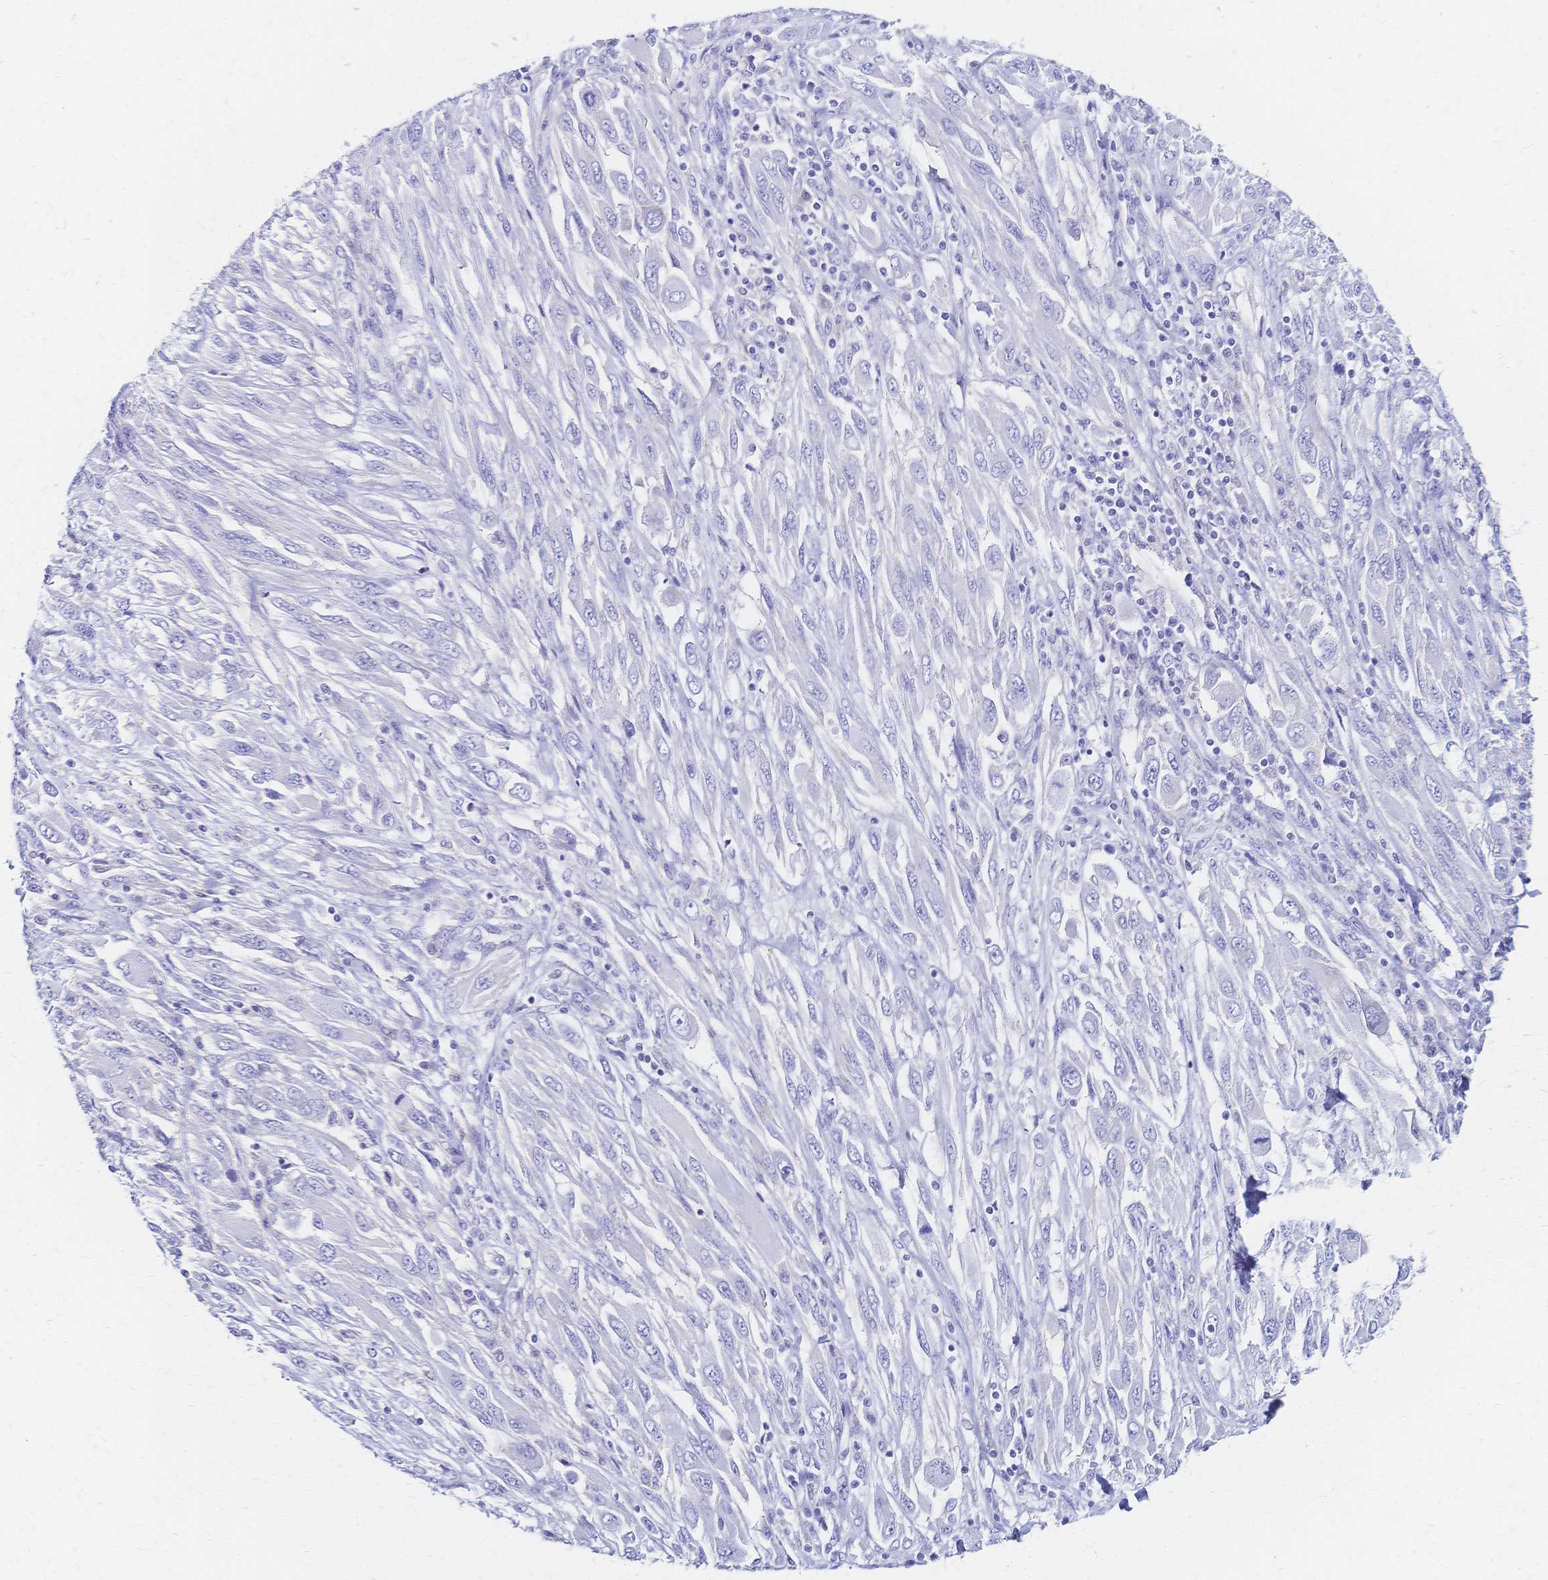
{"staining": {"intensity": "negative", "quantity": "none", "location": "none"}, "tissue": "melanoma", "cell_type": "Tumor cells", "image_type": "cancer", "snomed": [{"axis": "morphology", "description": "Malignant melanoma, NOS"}, {"axis": "topography", "description": "Skin"}], "caption": "DAB (3,3'-diaminobenzidine) immunohistochemical staining of malignant melanoma demonstrates no significant positivity in tumor cells.", "gene": "SLC5A1", "patient": {"sex": "female", "age": 91}}